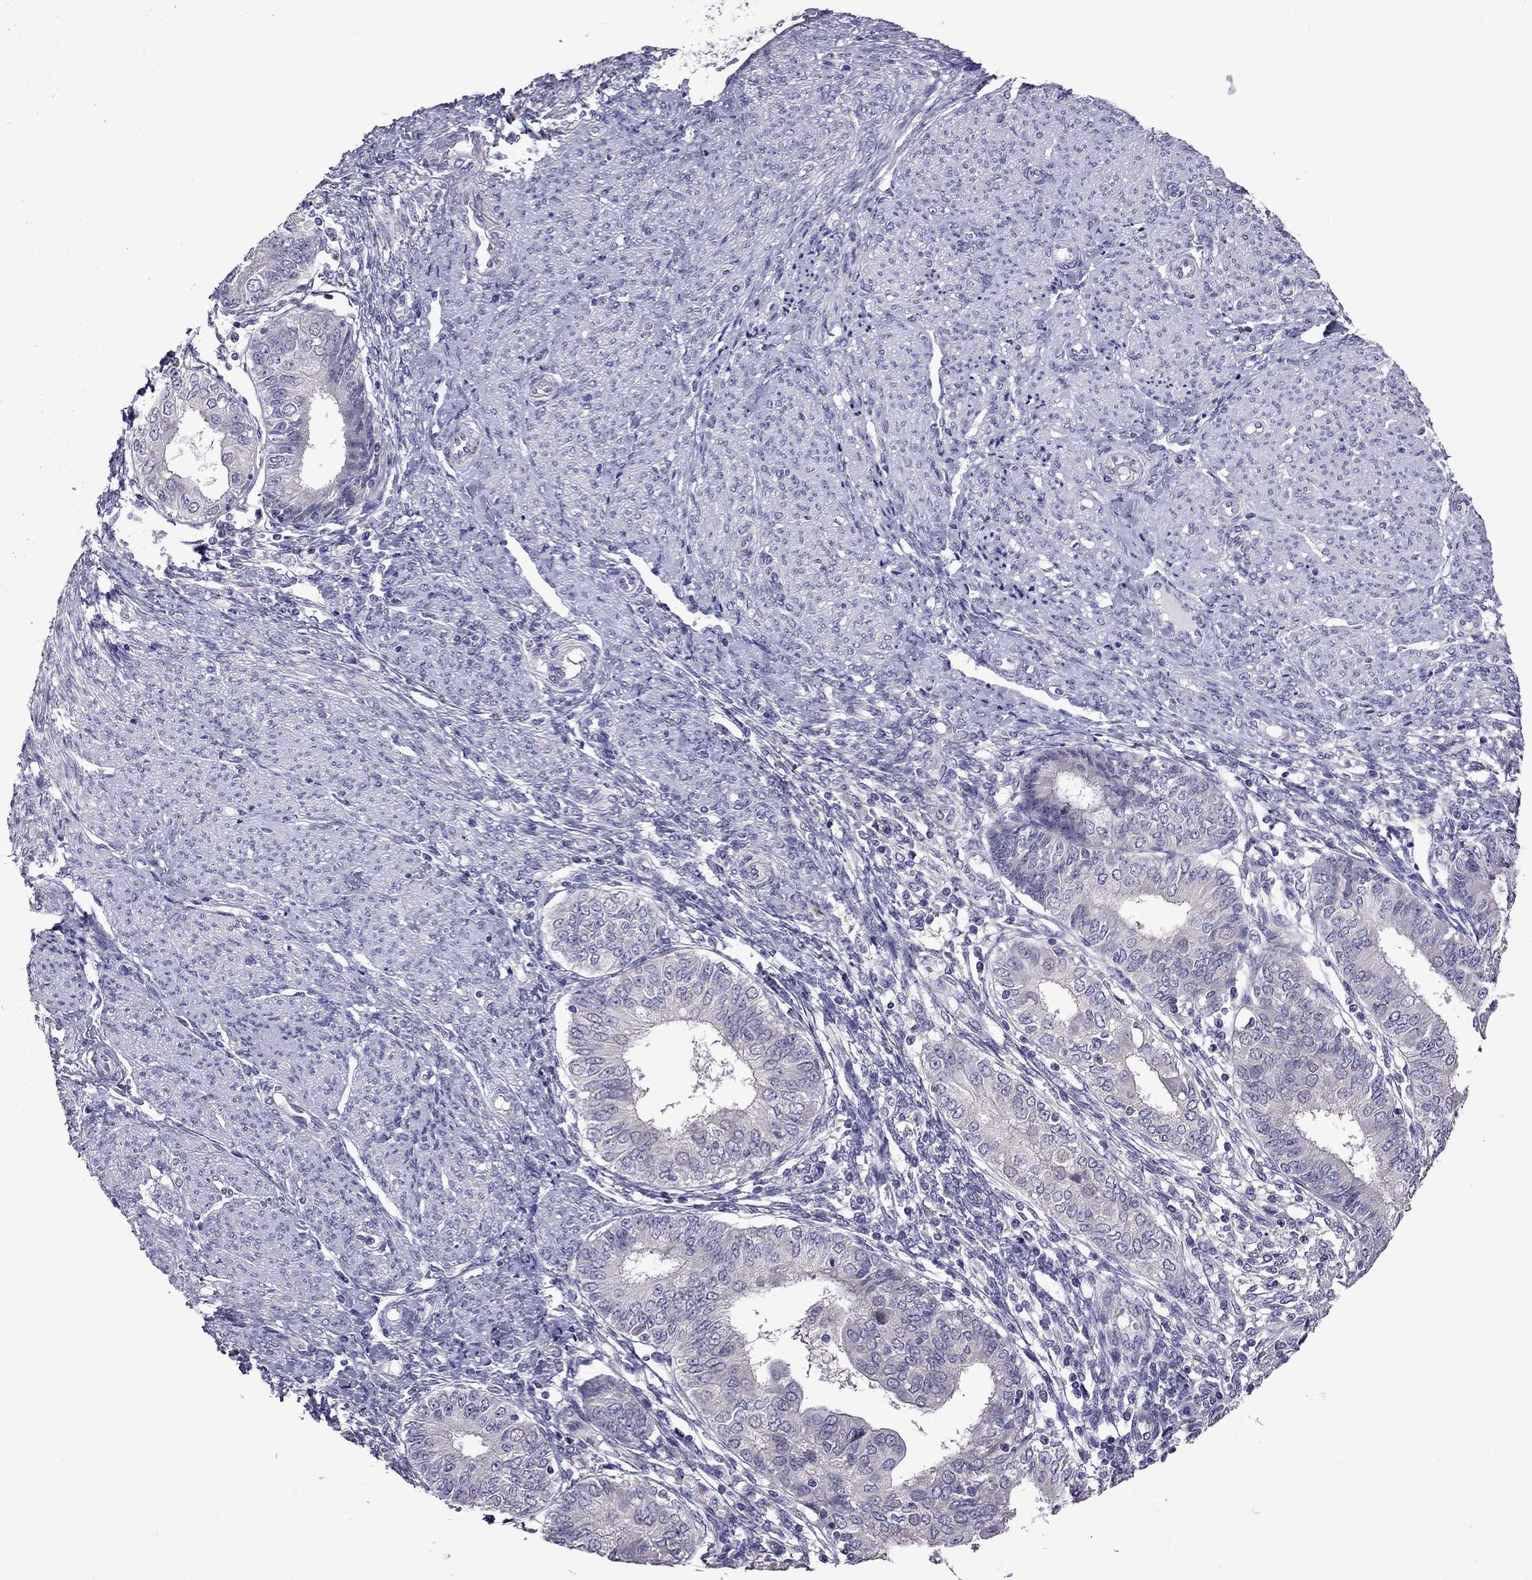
{"staining": {"intensity": "negative", "quantity": "none", "location": "none"}, "tissue": "endometrial cancer", "cell_type": "Tumor cells", "image_type": "cancer", "snomed": [{"axis": "morphology", "description": "Adenocarcinoma, NOS"}, {"axis": "topography", "description": "Endometrium"}], "caption": "High power microscopy micrograph of an immunohistochemistry (IHC) histopathology image of adenocarcinoma (endometrial), revealing no significant expression in tumor cells.", "gene": "SCNN1D", "patient": {"sex": "female", "age": 68}}